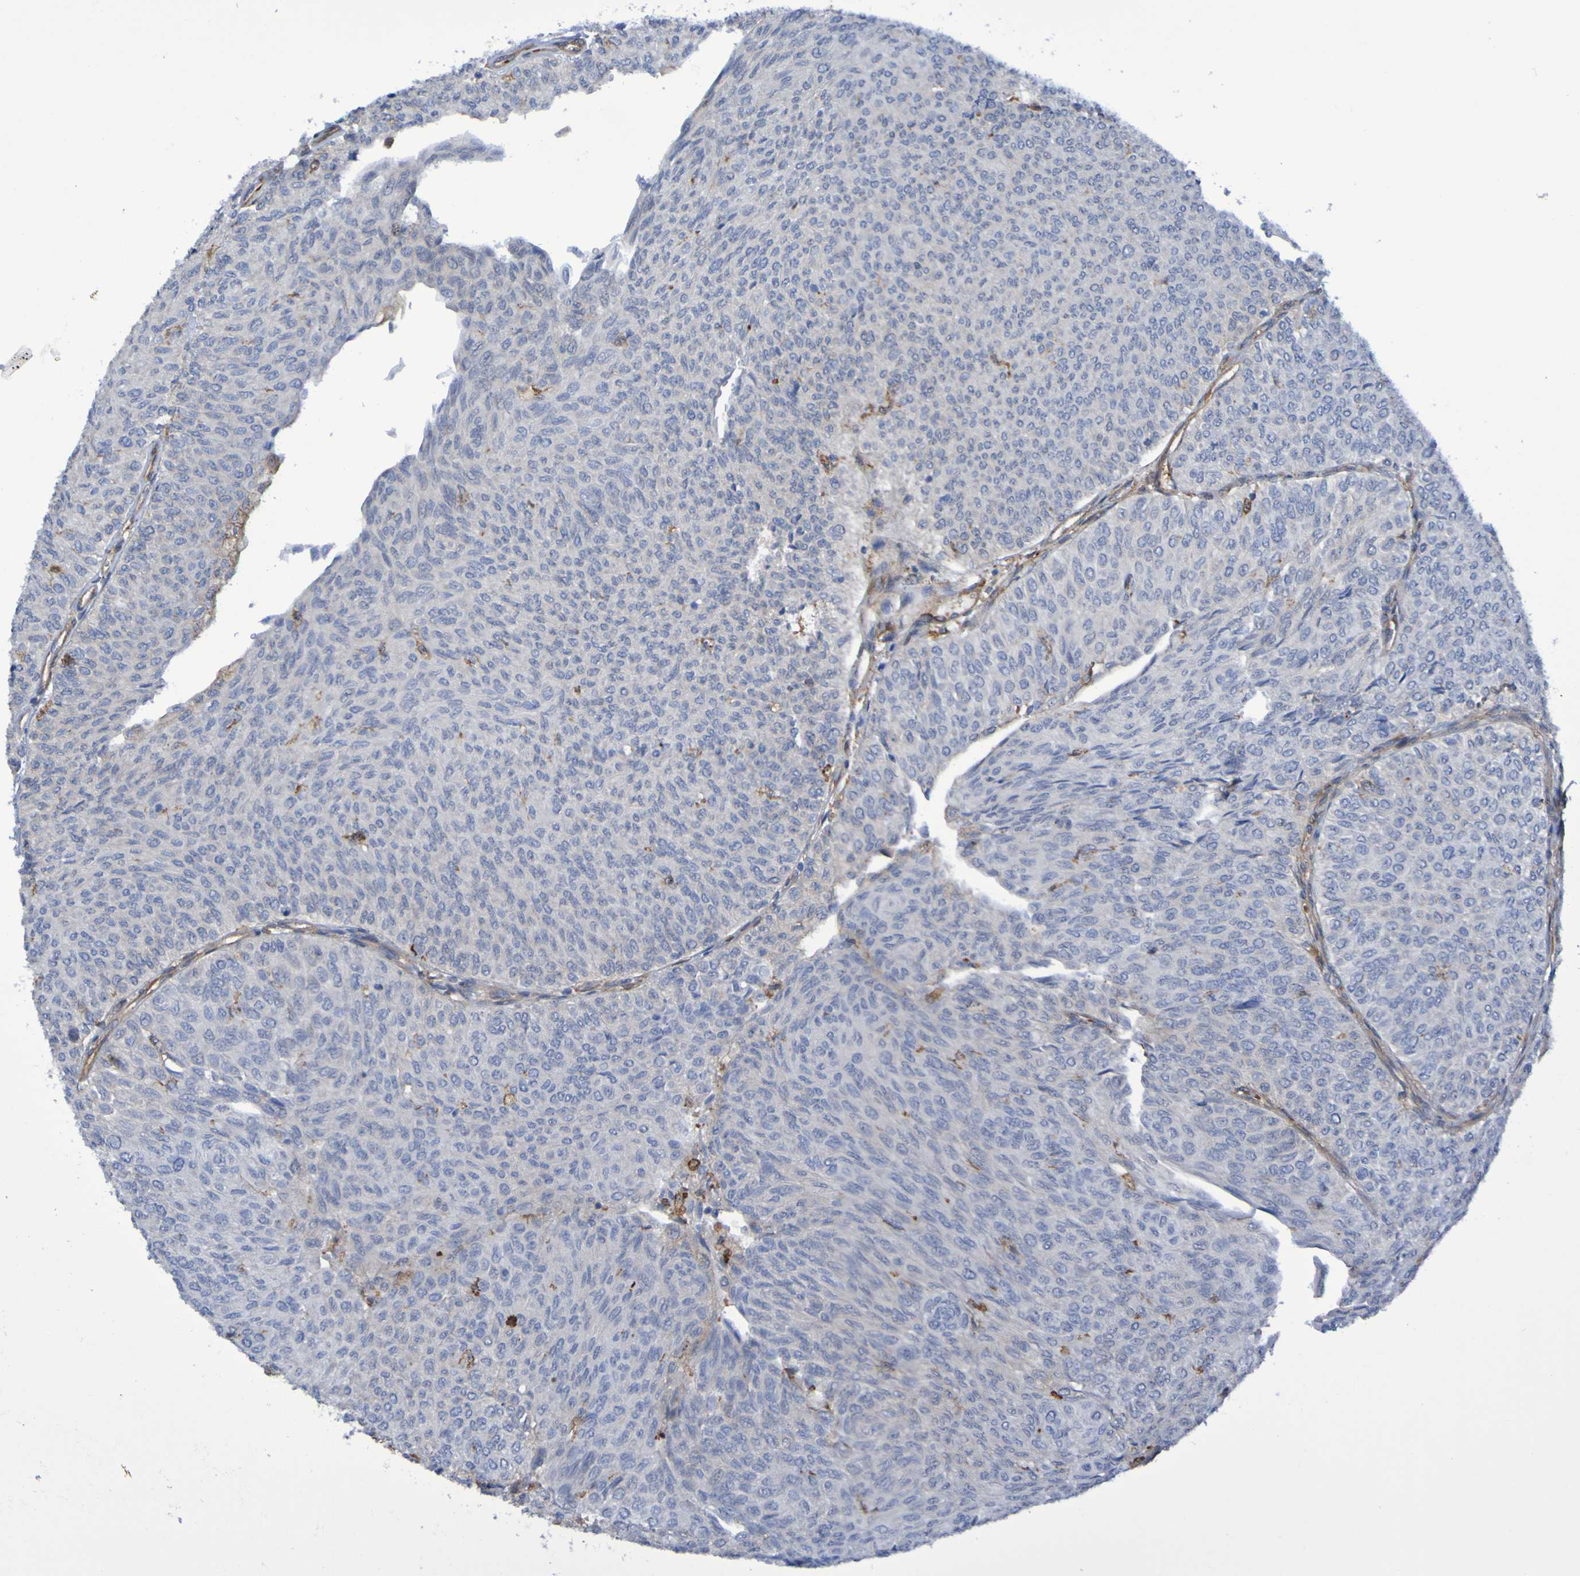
{"staining": {"intensity": "strong", "quantity": "<25%", "location": "cytoplasmic/membranous"}, "tissue": "urothelial cancer", "cell_type": "Tumor cells", "image_type": "cancer", "snomed": [{"axis": "morphology", "description": "Urothelial carcinoma, Low grade"}, {"axis": "topography", "description": "Urinary bladder"}], "caption": "The photomicrograph exhibits staining of low-grade urothelial carcinoma, revealing strong cytoplasmic/membranous protein positivity (brown color) within tumor cells. The staining was performed using DAB, with brown indicating positive protein expression. Nuclei are stained blue with hematoxylin.", "gene": "SCRG1", "patient": {"sex": "male", "age": 78}}